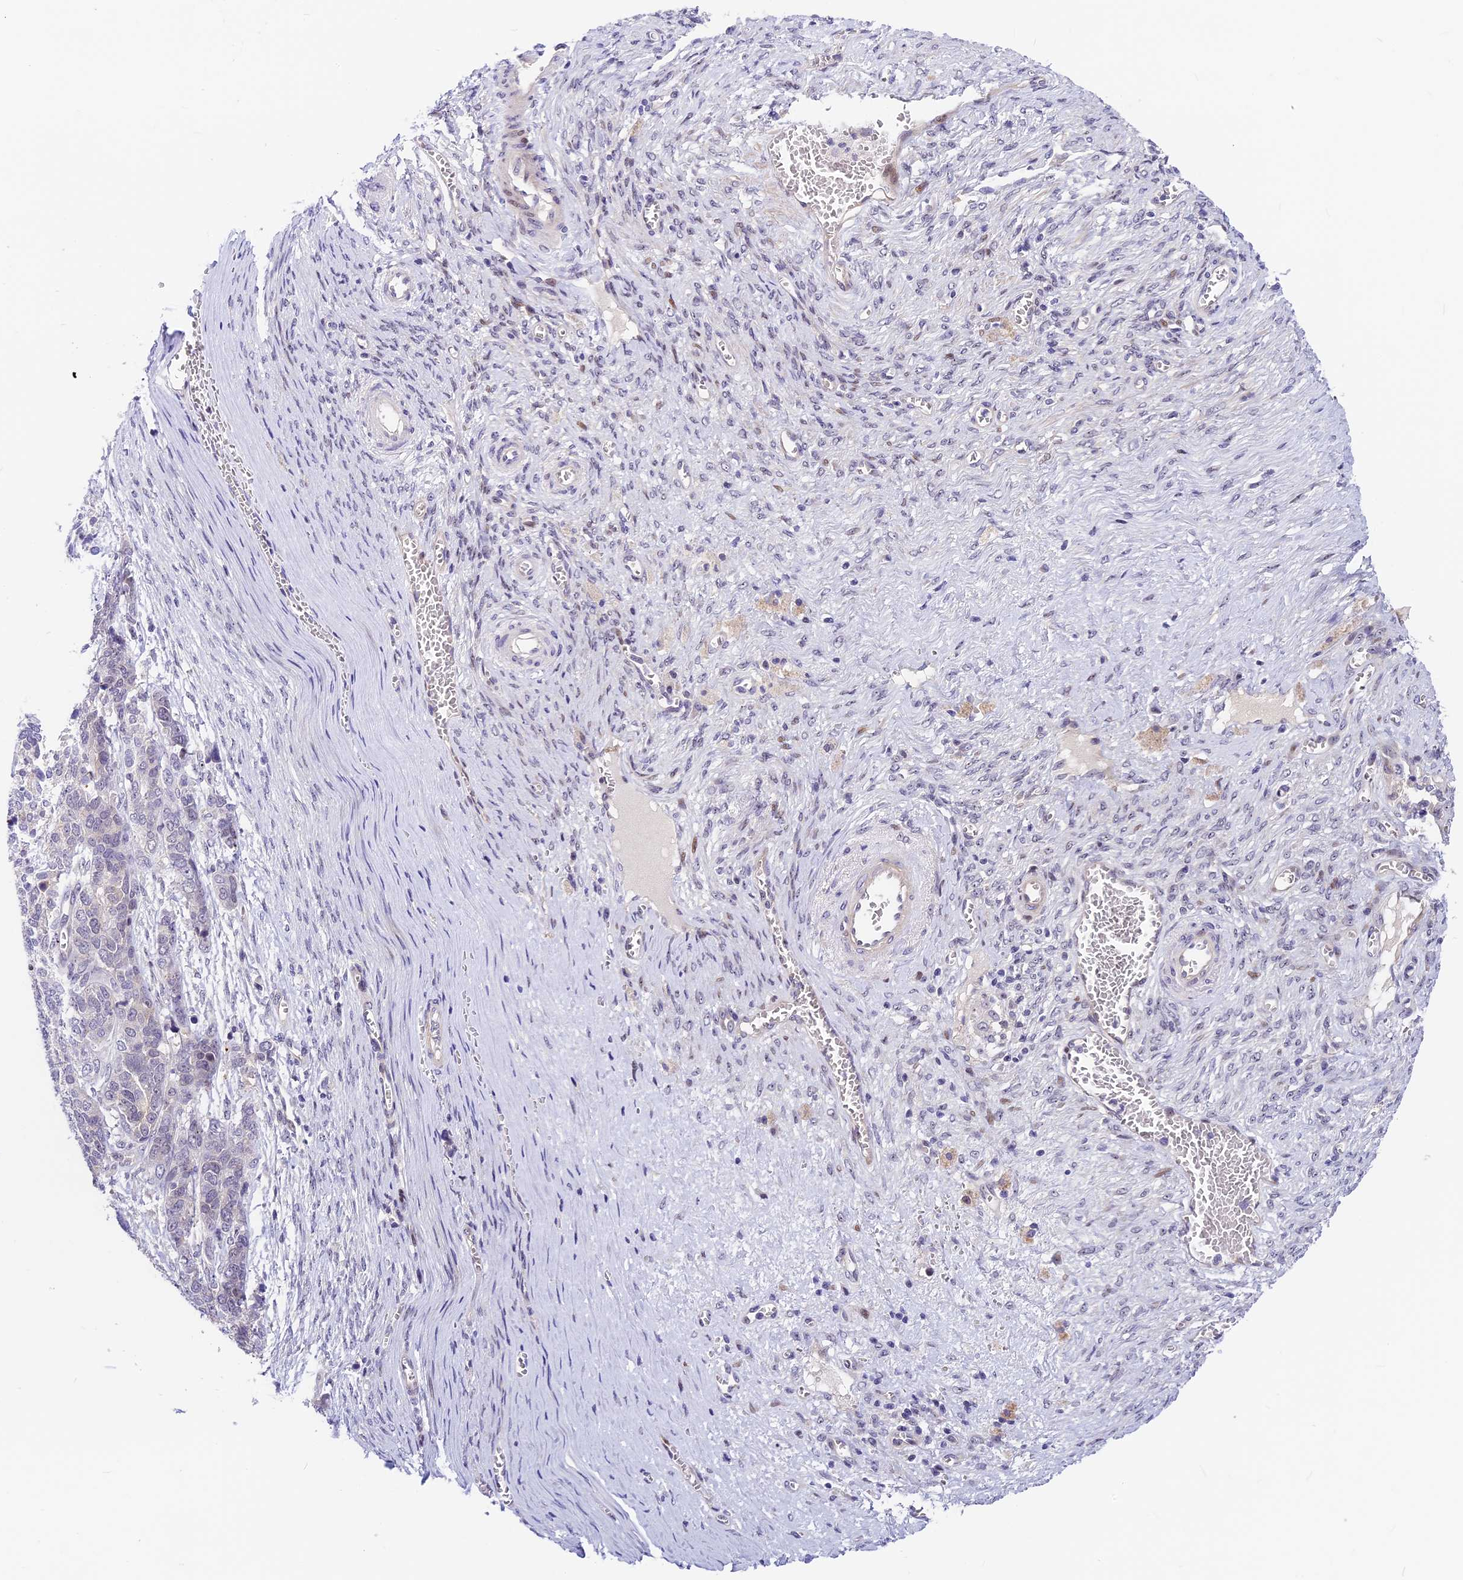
{"staining": {"intensity": "negative", "quantity": "none", "location": "none"}, "tissue": "ovarian cancer", "cell_type": "Tumor cells", "image_type": "cancer", "snomed": [{"axis": "morphology", "description": "Cystadenocarcinoma, serous, NOS"}, {"axis": "topography", "description": "Ovary"}], "caption": "Micrograph shows no significant protein positivity in tumor cells of serous cystadenocarcinoma (ovarian).", "gene": "MIDN", "patient": {"sex": "female", "age": 44}}